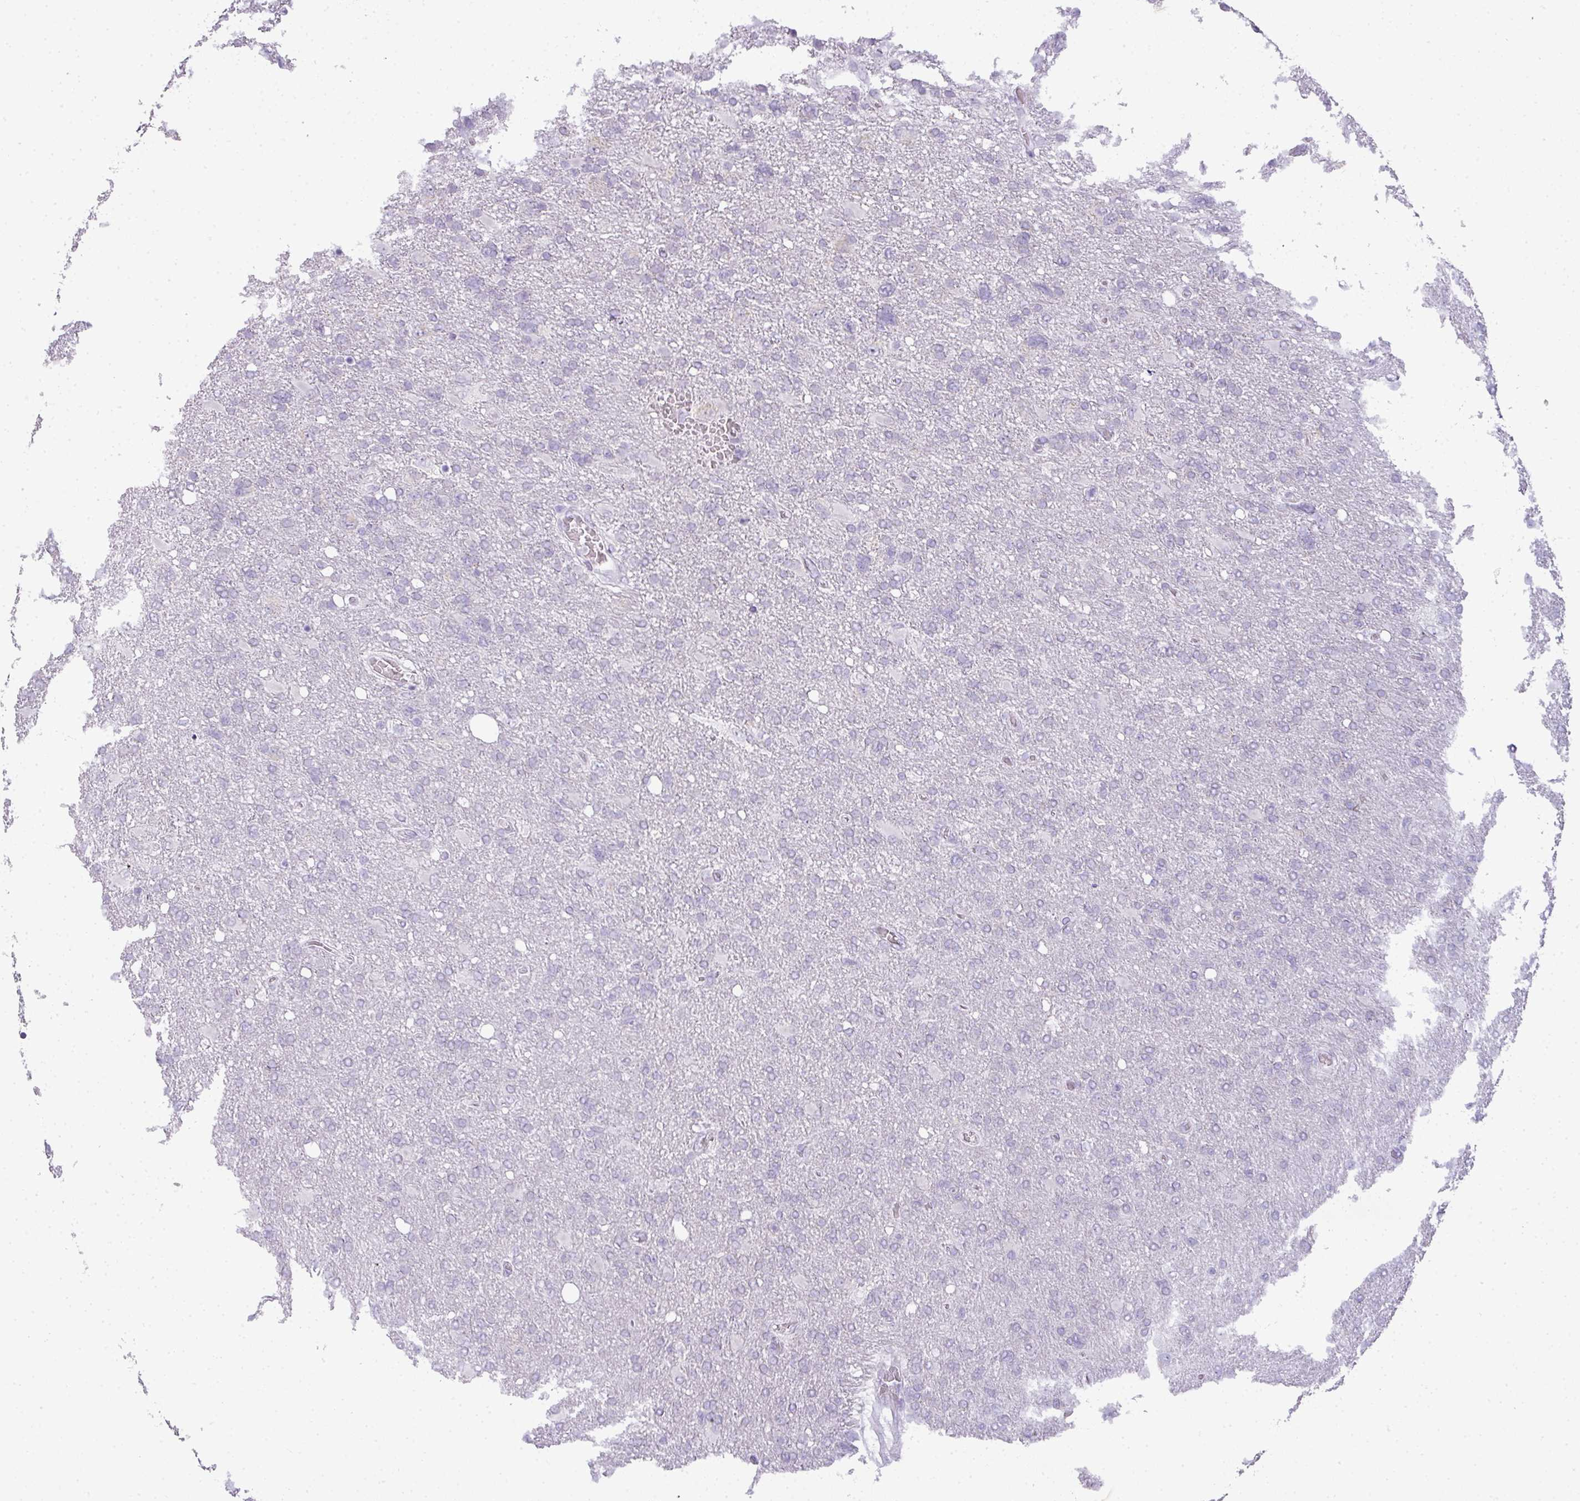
{"staining": {"intensity": "negative", "quantity": "none", "location": "none"}, "tissue": "glioma", "cell_type": "Tumor cells", "image_type": "cancer", "snomed": [{"axis": "morphology", "description": "Glioma, malignant, High grade"}, {"axis": "topography", "description": "Brain"}], "caption": "An image of high-grade glioma (malignant) stained for a protein reveals no brown staining in tumor cells.", "gene": "RBMY1F", "patient": {"sex": "male", "age": 61}}